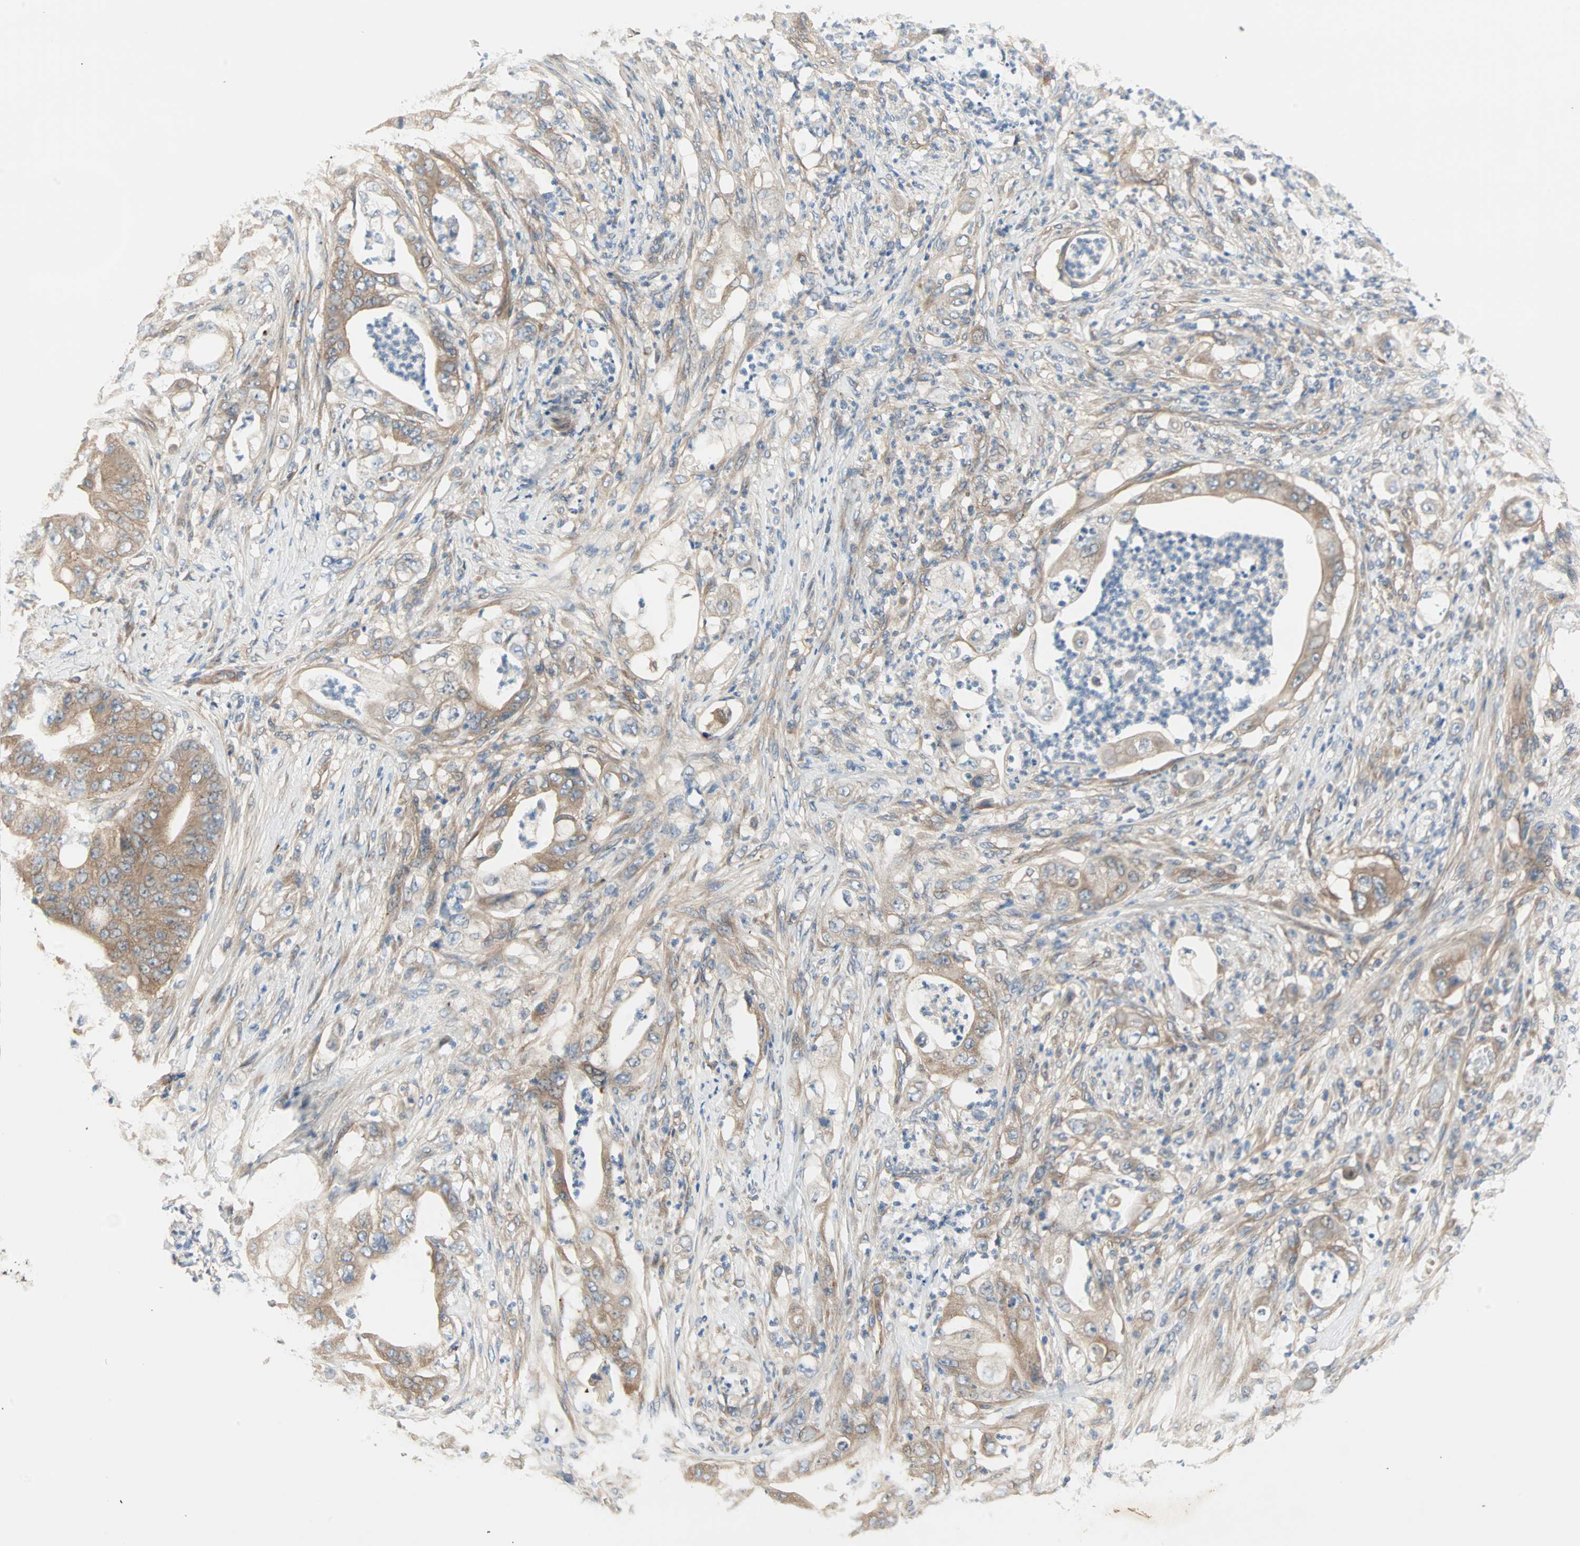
{"staining": {"intensity": "moderate", "quantity": ">75%", "location": "cytoplasmic/membranous"}, "tissue": "stomach cancer", "cell_type": "Tumor cells", "image_type": "cancer", "snomed": [{"axis": "morphology", "description": "Adenocarcinoma, NOS"}, {"axis": "topography", "description": "Stomach"}], "caption": "Moderate cytoplasmic/membranous positivity is seen in about >75% of tumor cells in stomach cancer (adenocarcinoma).", "gene": "PDE8A", "patient": {"sex": "female", "age": 73}}